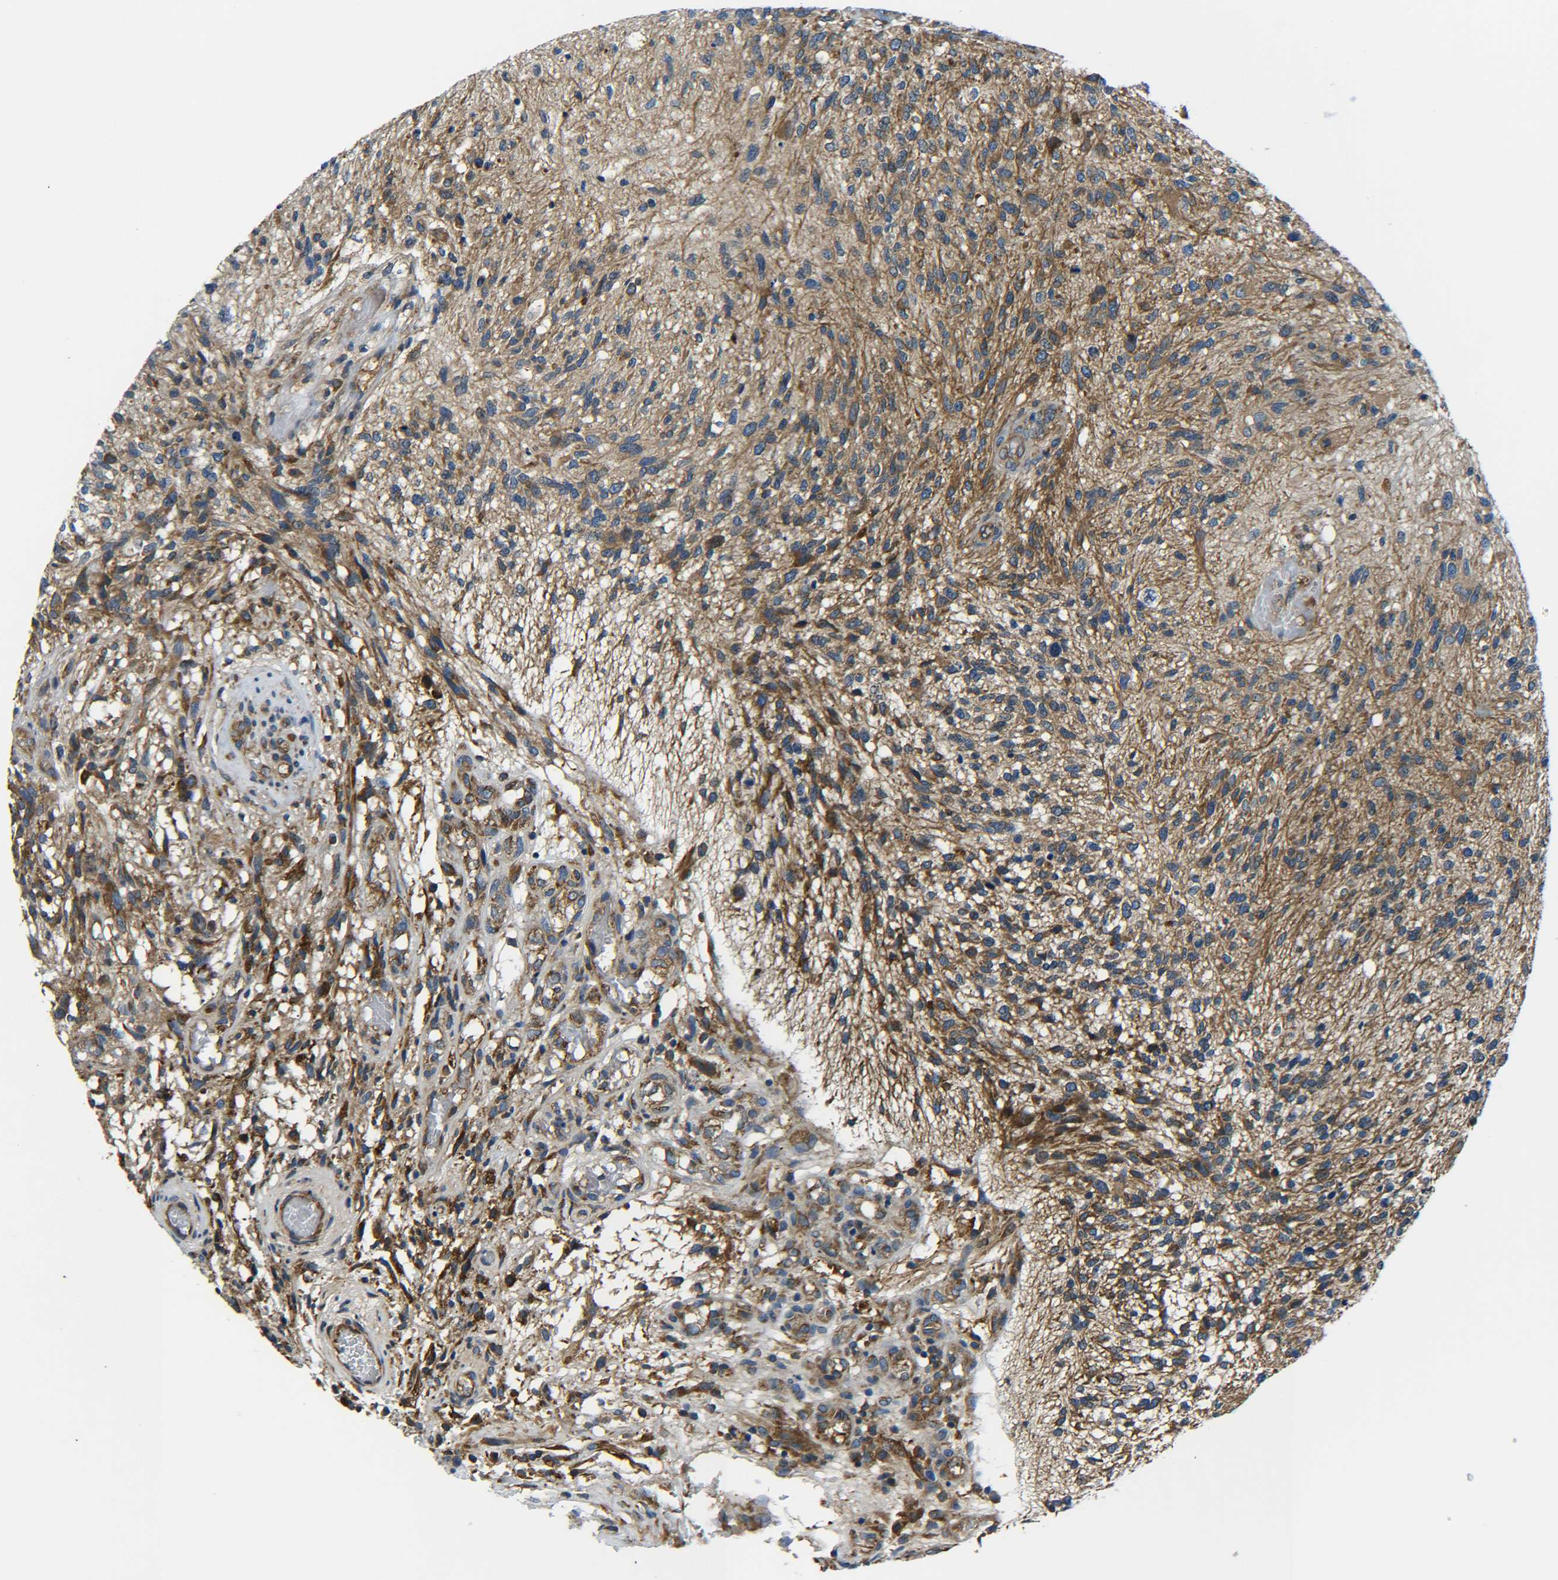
{"staining": {"intensity": "moderate", "quantity": "<25%", "location": "cytoplasmic/membranous"}, "tissue": "glioma", "cell_type": "Tumor cells", "image_type": "cancer", "snomed": [{"axis": "morphology", "description": "Normal tissue, NOS"}, {"axis": "morphology", "description": "Glioma, malignant, High grade"}, {"axis": "topography", "description": "Cerebral cortex"}], "caption": "Malignant high-grade glioma stained for a protein (brown) reveals moderate cytoplasmic/membranous positive expression in about <25% of tumor cells.", "gene": "PREB", "patient": {"sex": "male", "age": 75}}